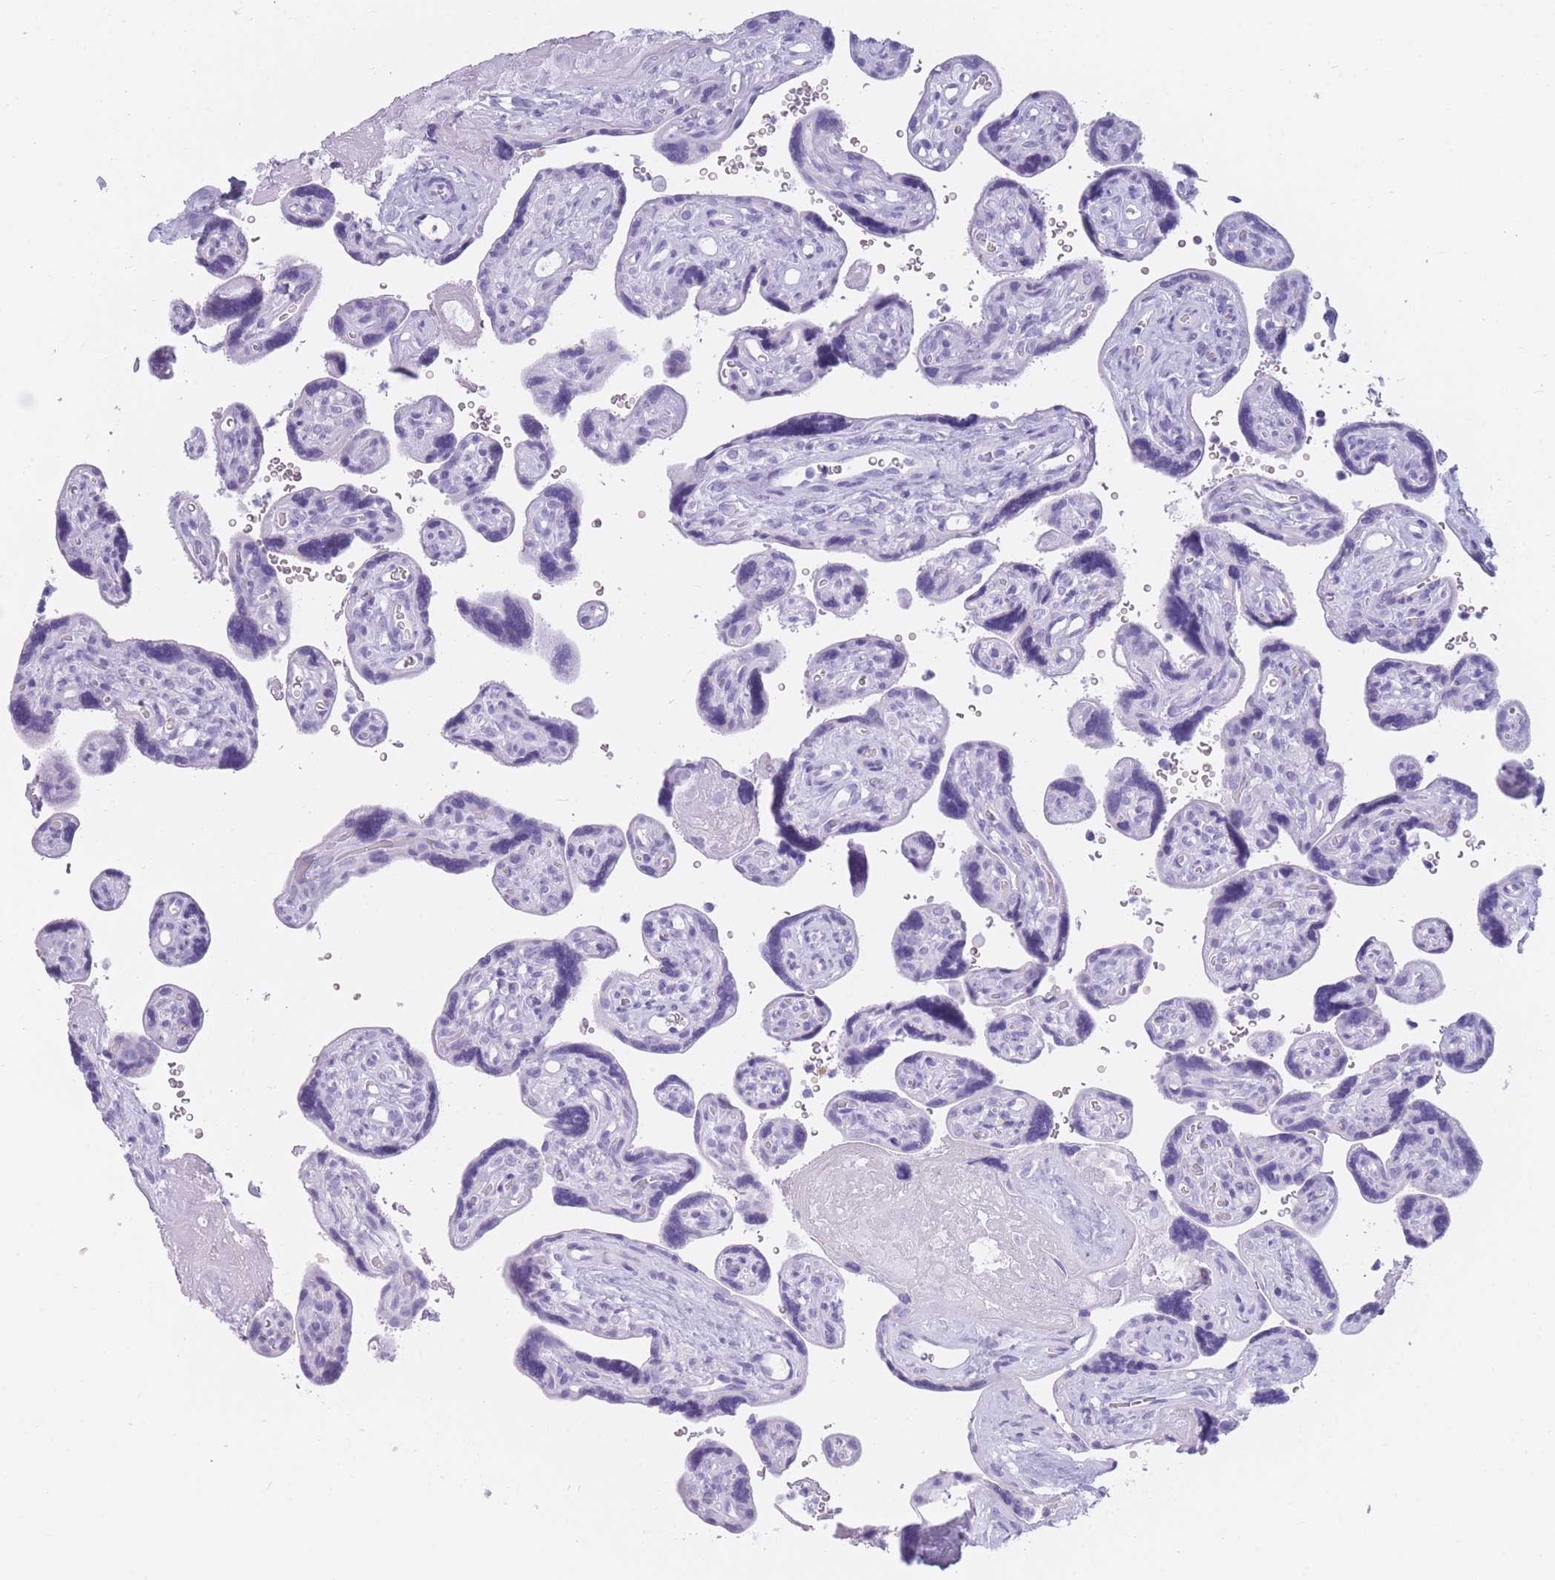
{"staining": {"intensity": "negative", "quantity": "none", "location": "none"}, "tissue": "placenta", "cell_type": "Decidual cells", "image_type": "normal", "snomed": [{"axis": "morphology", "description": "Normal tissue, NOS"}, {"axis": "topography", "description": "Placenta"}], "caption": "Immunohistochemistry (IHC) image of normal placenta: human placenta stained with DAB (3,3'-diaminobenzidine) shows no significant protein expression in decidual cells.", "gene": "TNFSF11", "patient": {"sex": "female", "age": 39}}